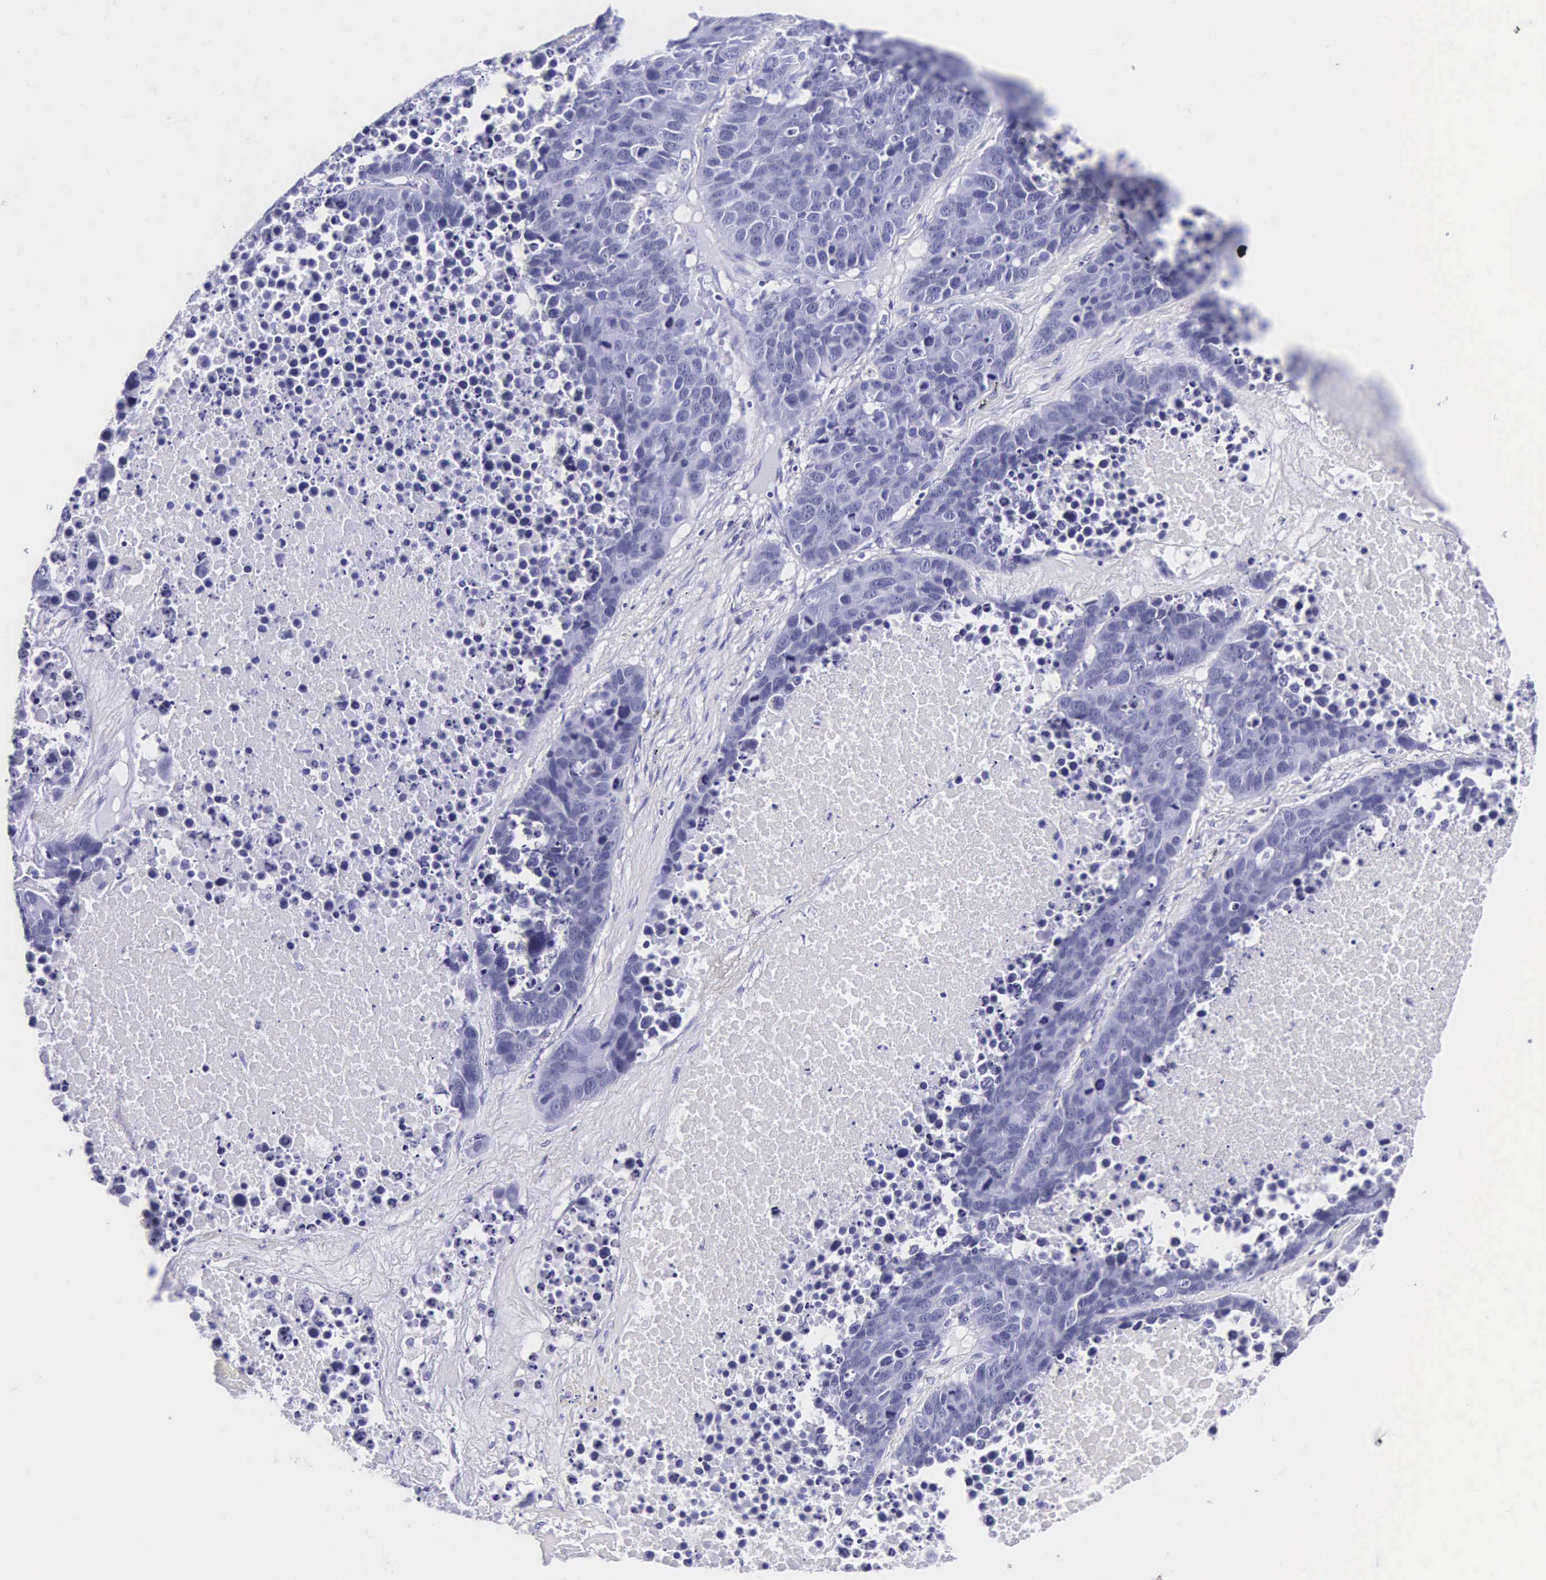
{"staining": {"intensity": "negative", "quantity": "none", "location": "none"}, "tissue": "lung cancer", "cell_type": "Tumor cells", "image_type": "cancer", "snomed": [{"axis": "morphology", "description": "Carcinoid, malignant, NOS"}, {"axis": "topography", "description": "Lung"}], "caption": "Tumor cells show no significant protein staining in carcinoid (malignant) (lung).", "gene": "INS", "patient": {"sex": "male", "age": 60}}